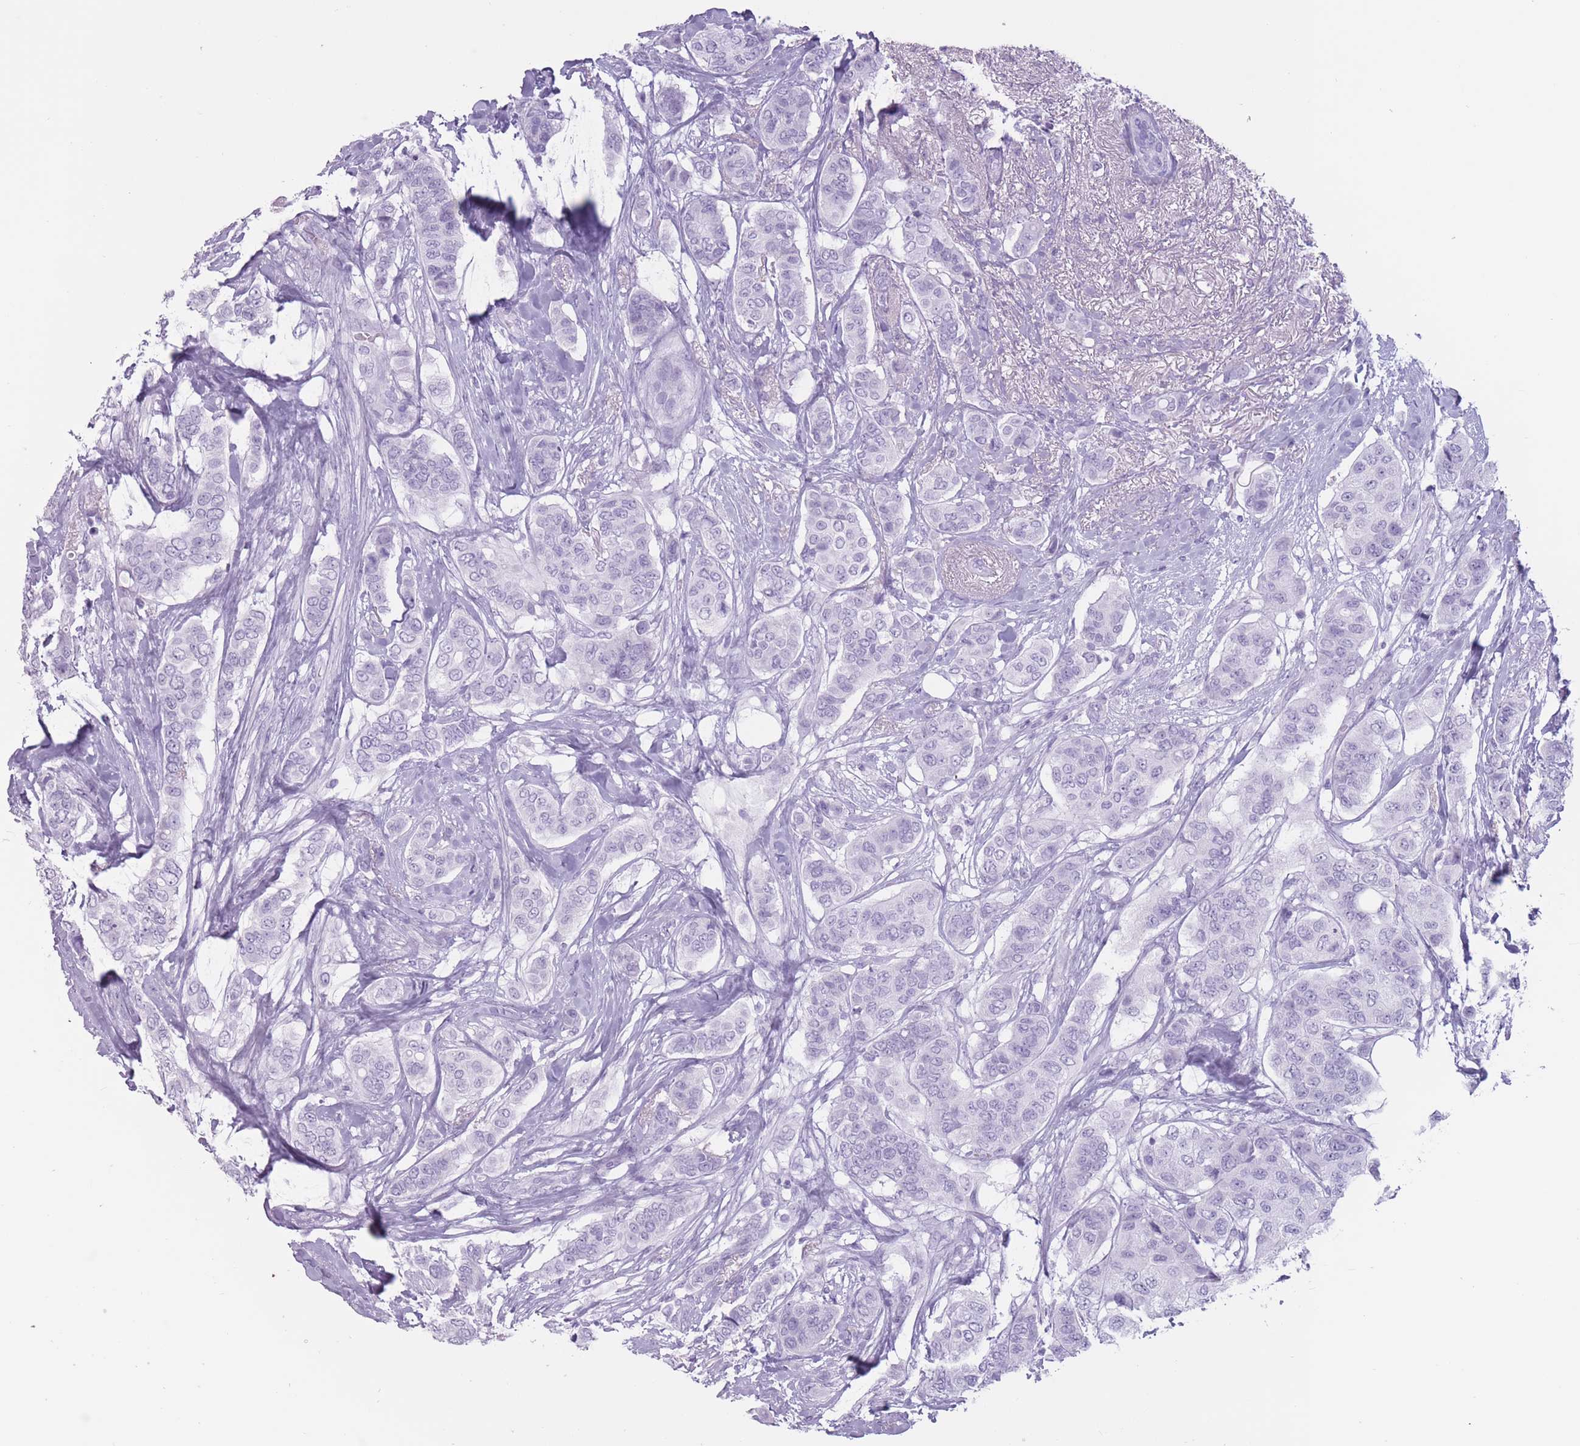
{"staining": {"intensity": "negative", "quantity": "none", "location": "none"}, "tissue": "breast cancer", "cell_type": "Tumor cells", "image_type": "cancer", "snomed": [{"axis": "morphology", "description": "Lobular carcinoma"}, {"axis": "topography", "description": "Breast"}], "caption": "A micrograph of human breast lobular carcinoma is negative for staining in tumor cells.", "gene": "PNMA3", "patient": {"sex": "female", "age": 51}}